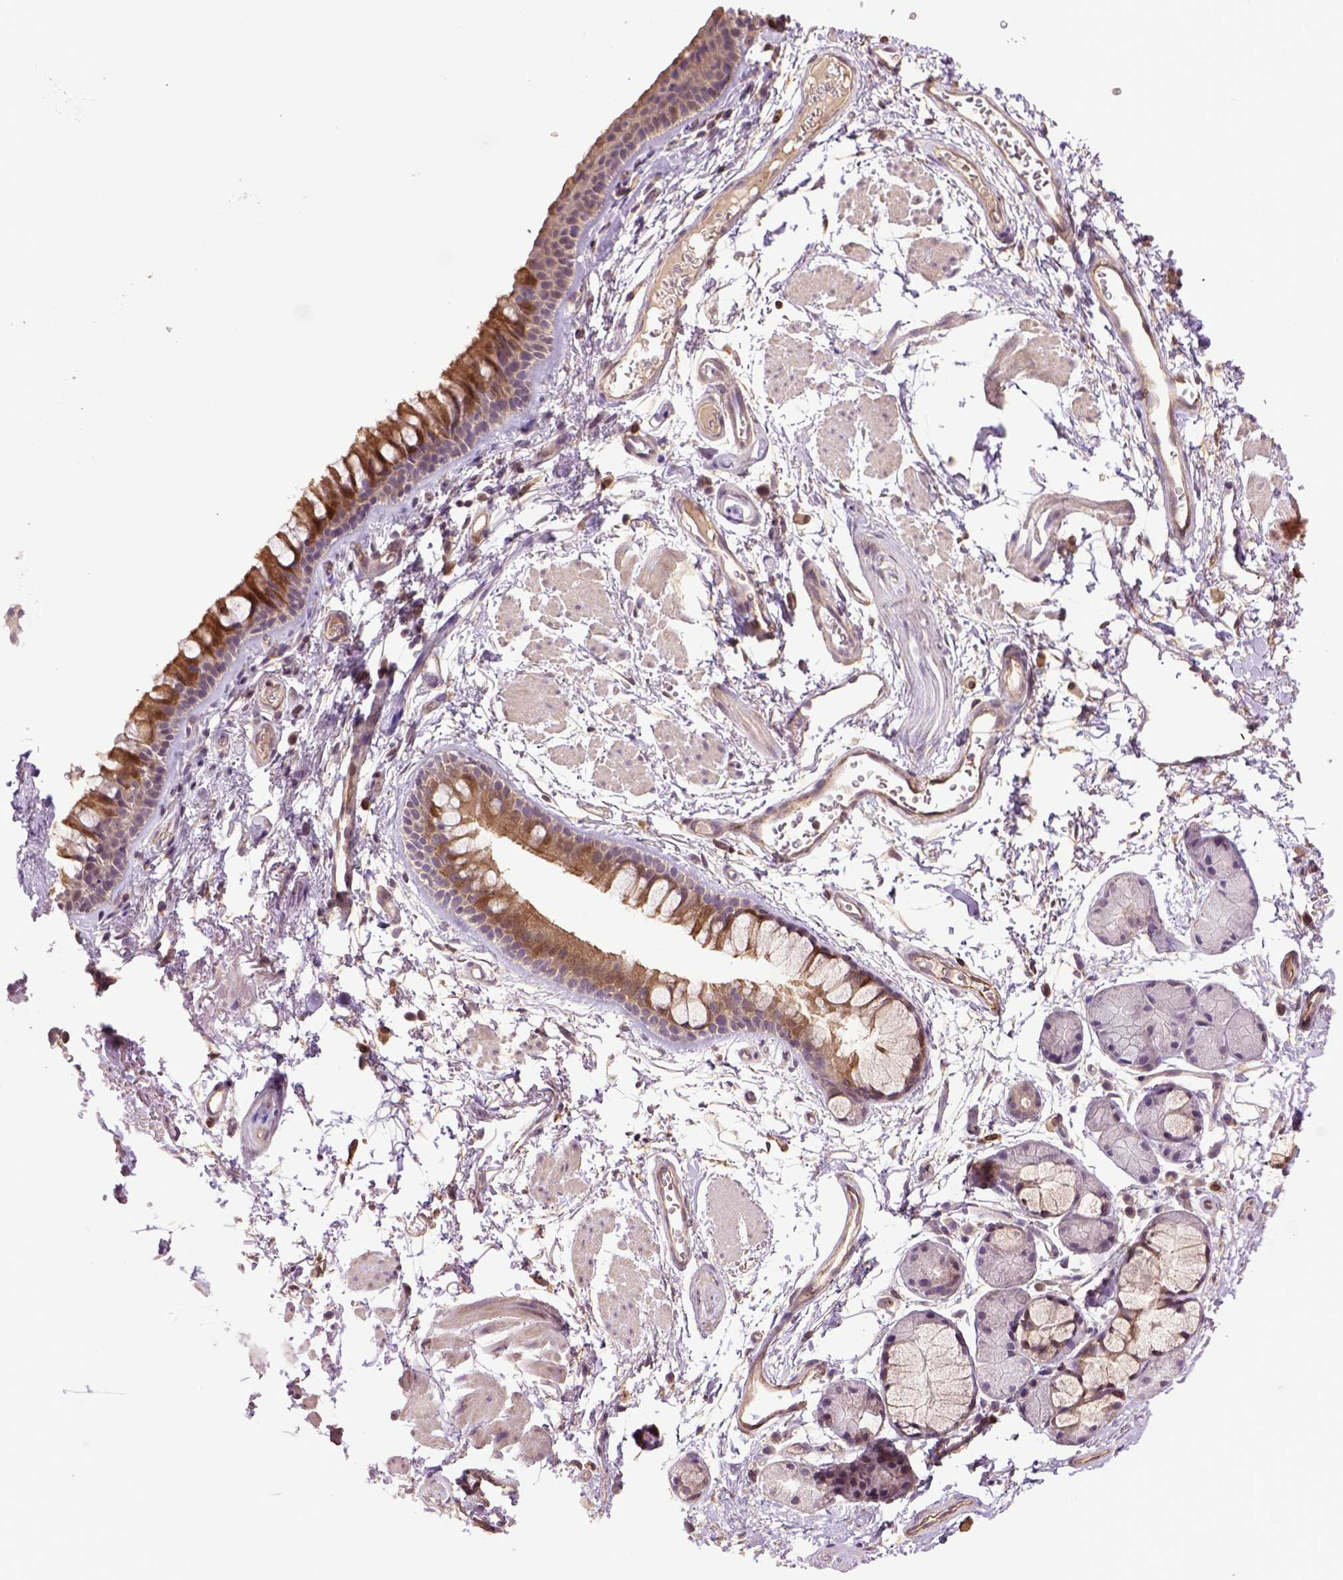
{"staining": {"intensity": "weak", "quantity": ">75%", "location": "cytoplasmic/membranous"}, "tissue": "soft tissue", "cell_type": "Fibroblasts", "image_type": "normal", "snomed": [{"axis": "morphology", "description": "Normal tissue, NOS"}, {"axis": "topography", "description": "Cartilage tissue"}, {"axis": "topography", "description": "Bronchus"}], "caption": "Brown immunohistochemical staining in unremarkable human soft tissue exhibits weak cytoplasmic/membranous positivity in approximately >75% of fibroblasts.", "gene": "HSPBP1", "patient": {"sex": "female", "age": 79}}